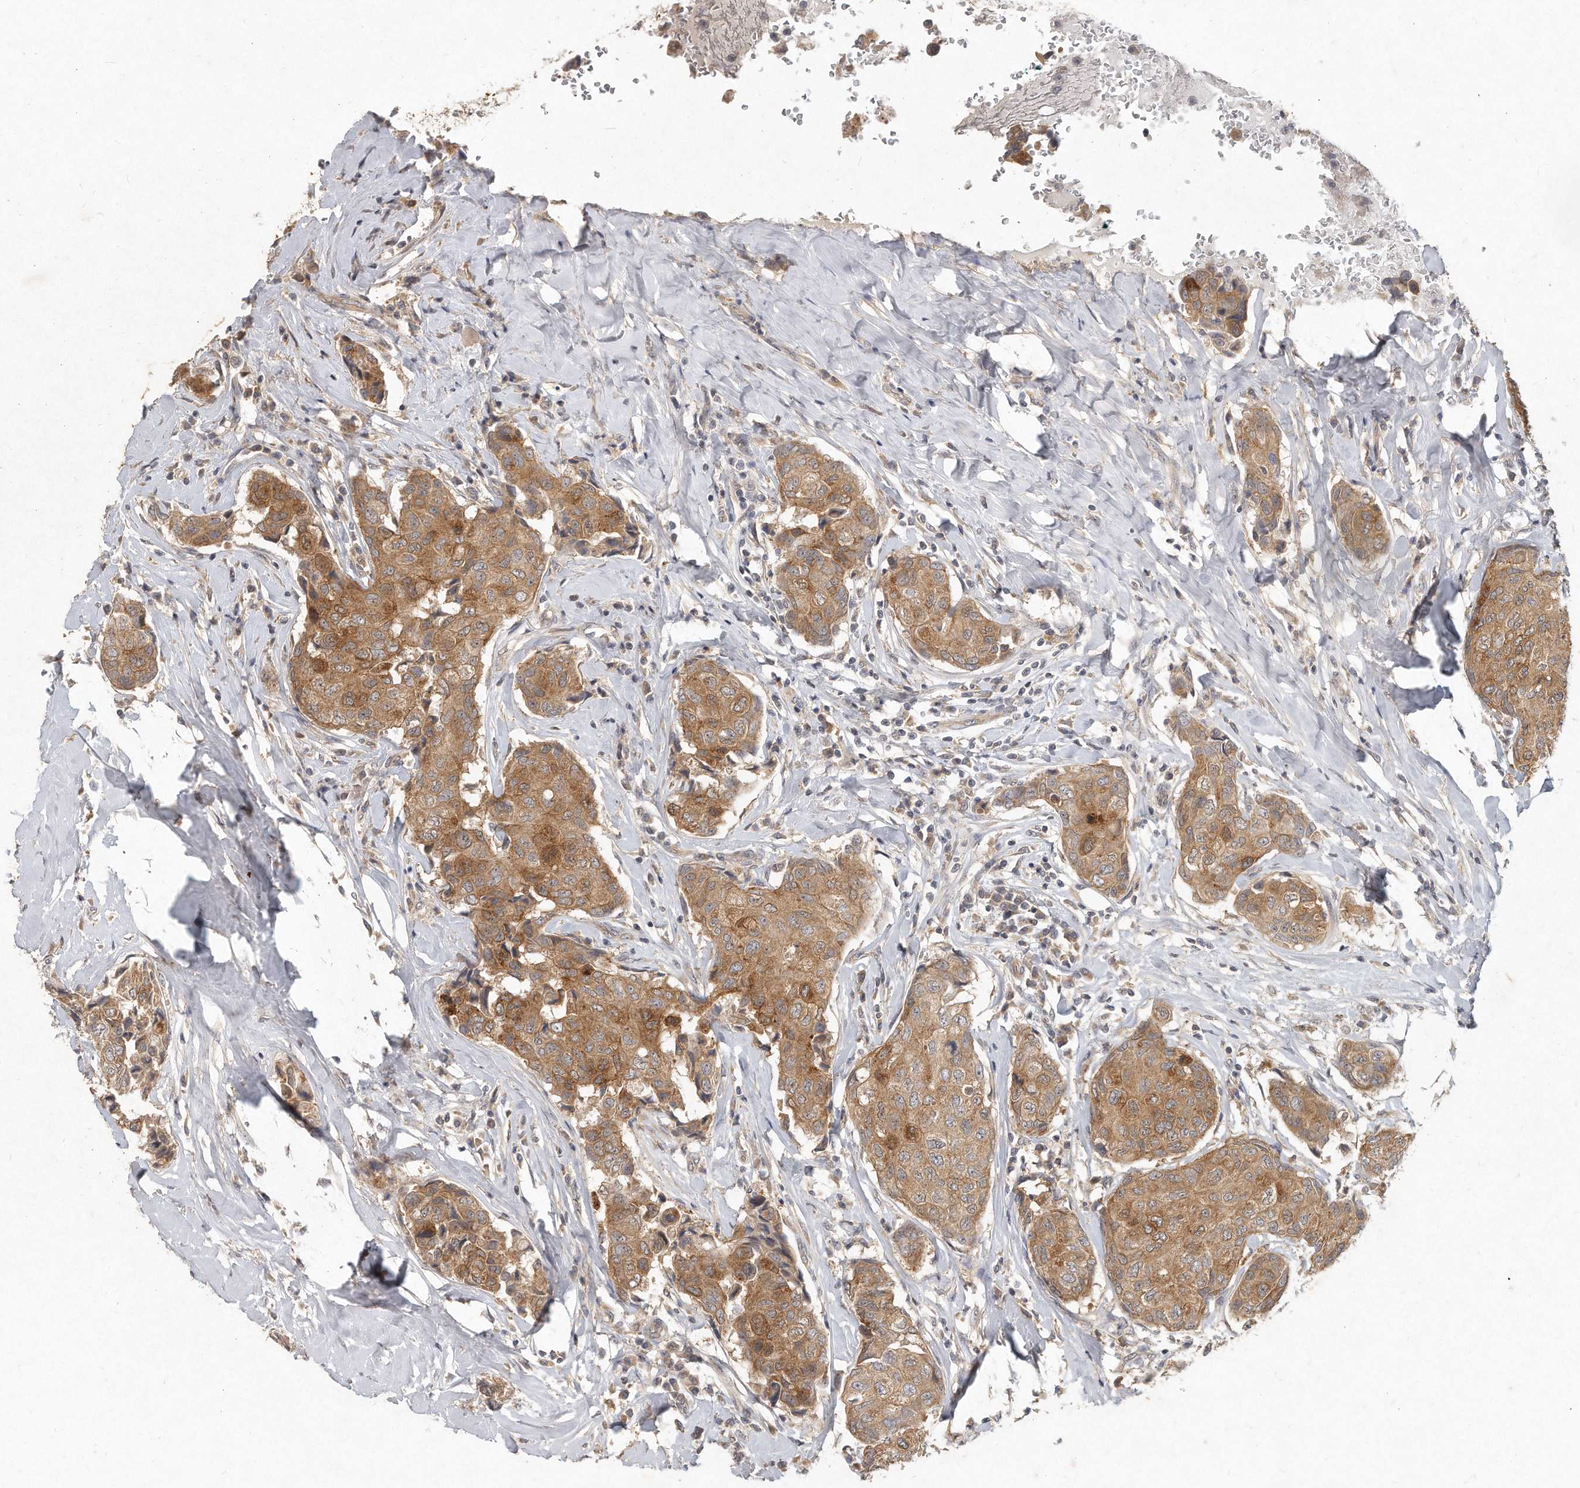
{"staining": {"intensity": "moderate", "quantity": ">75%", "location": "cytoplasmic/membranous"}, "tissue": "breast cancer", "cell_type": "Tumor cells", "image_type": "cancer", "snomed": [{"axis": "morphology", "description": "Duct carcinoma"}, {"axis": "topography", "description": "Breast"}], "caption": "Intraductal carcinoma (breast) stained with DAB immunohistochemistry (IHC) reveals medium levels of moderate cytoplasmic/membranous staining in approximately >75% of tumor cells. Immunohistochemistry (ihc) stains the protein in brown and the nuclei are stained blue.", "gene": "LGALS8", "patient": {"sex": "female", "age": 80}}